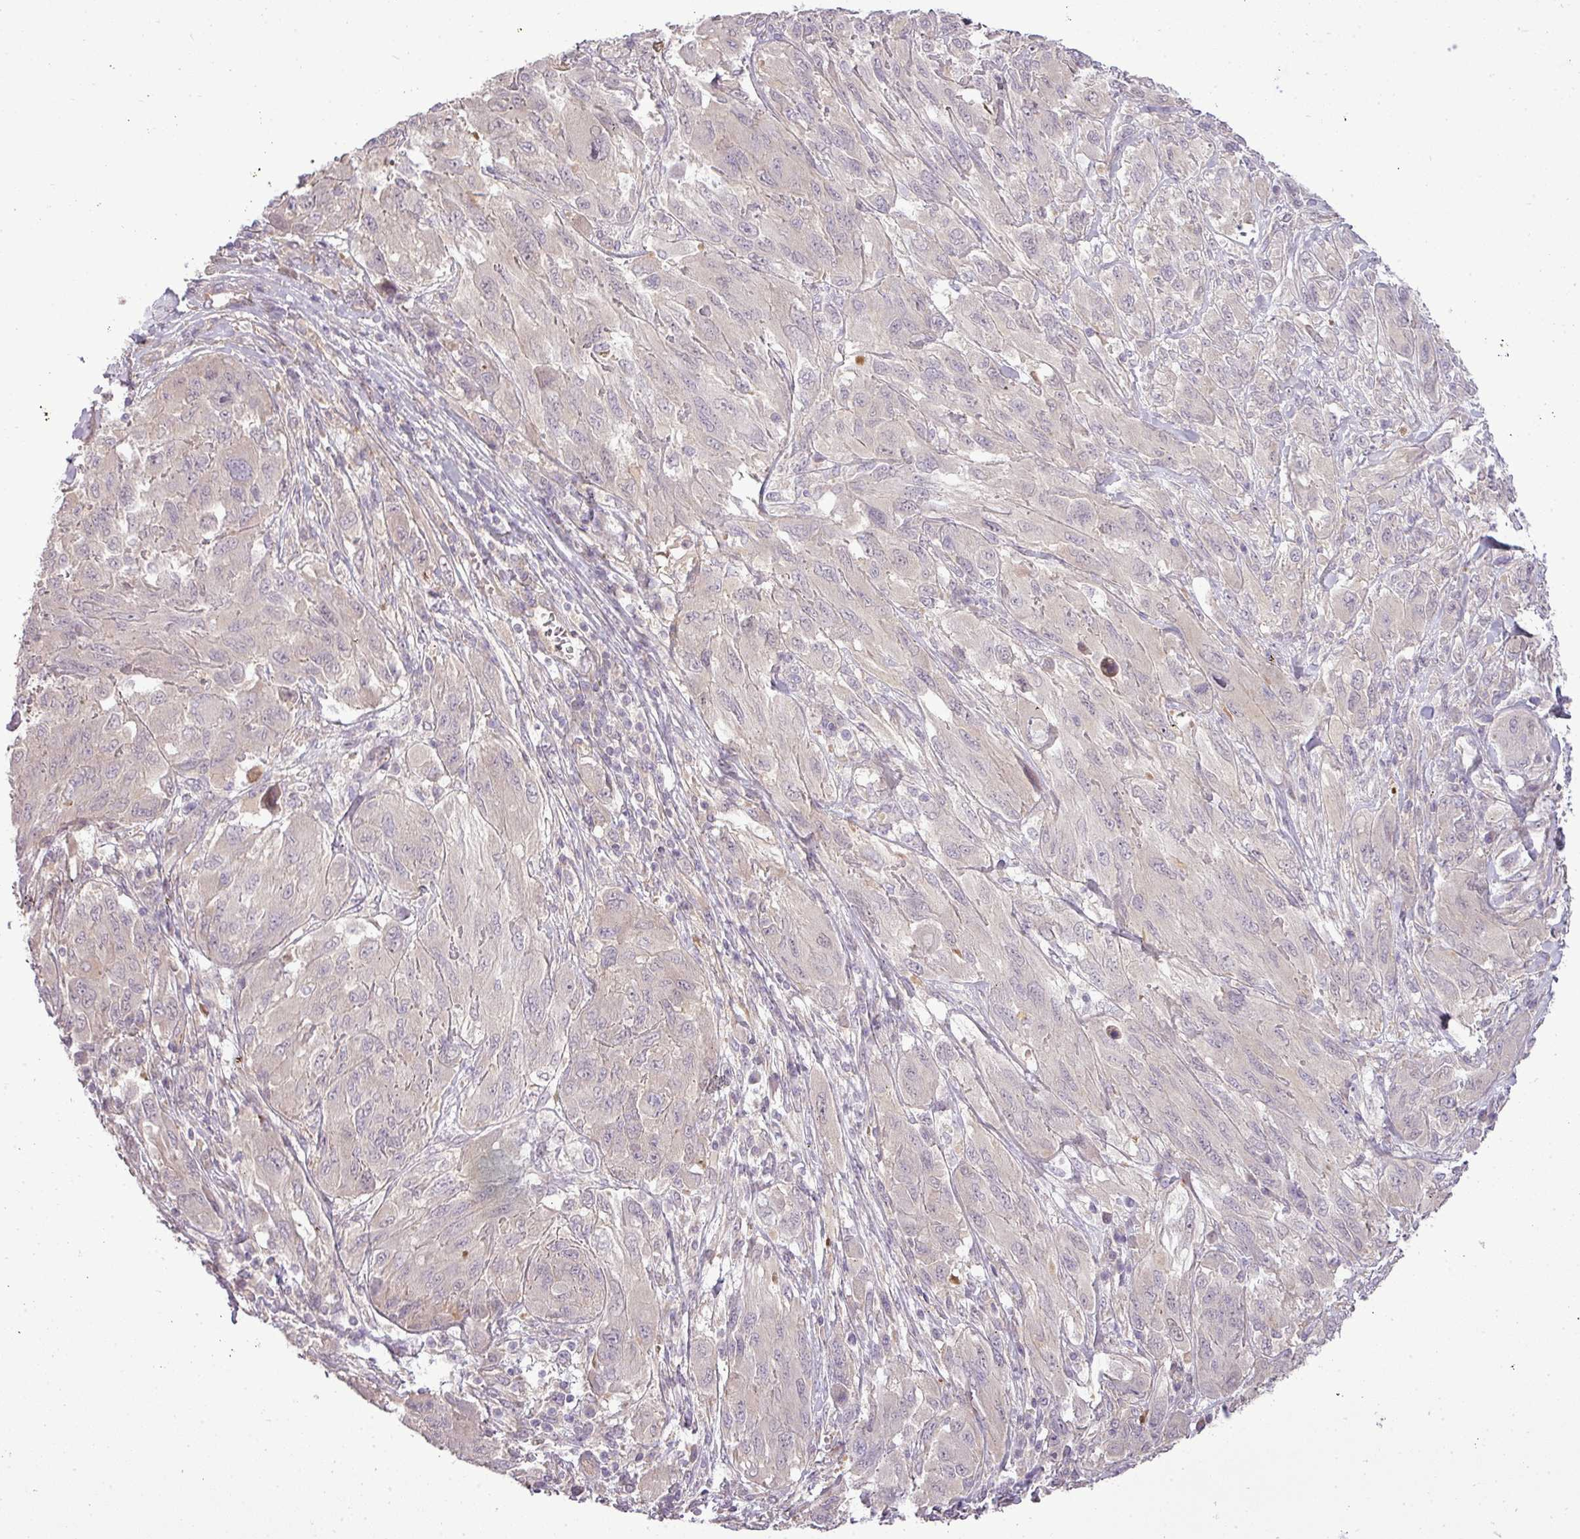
{"staining": {"intensity": "negative", "quantity": "none", "location": "none"}, "tissue": "melanoma", "cell_type": "Tumor cells", "image_type": "cancer", "snomed": [{"axis": "morphology", "description": "Malignant melanoma, NOS"}, {"axis": "topography", "description": "Skin"}], "caption": "Immunohistochemistry of malignant melanoma displays no staining in tumor cells.", "gene": "PDRG1", "patient": {"sex": "female", "age": 91}}